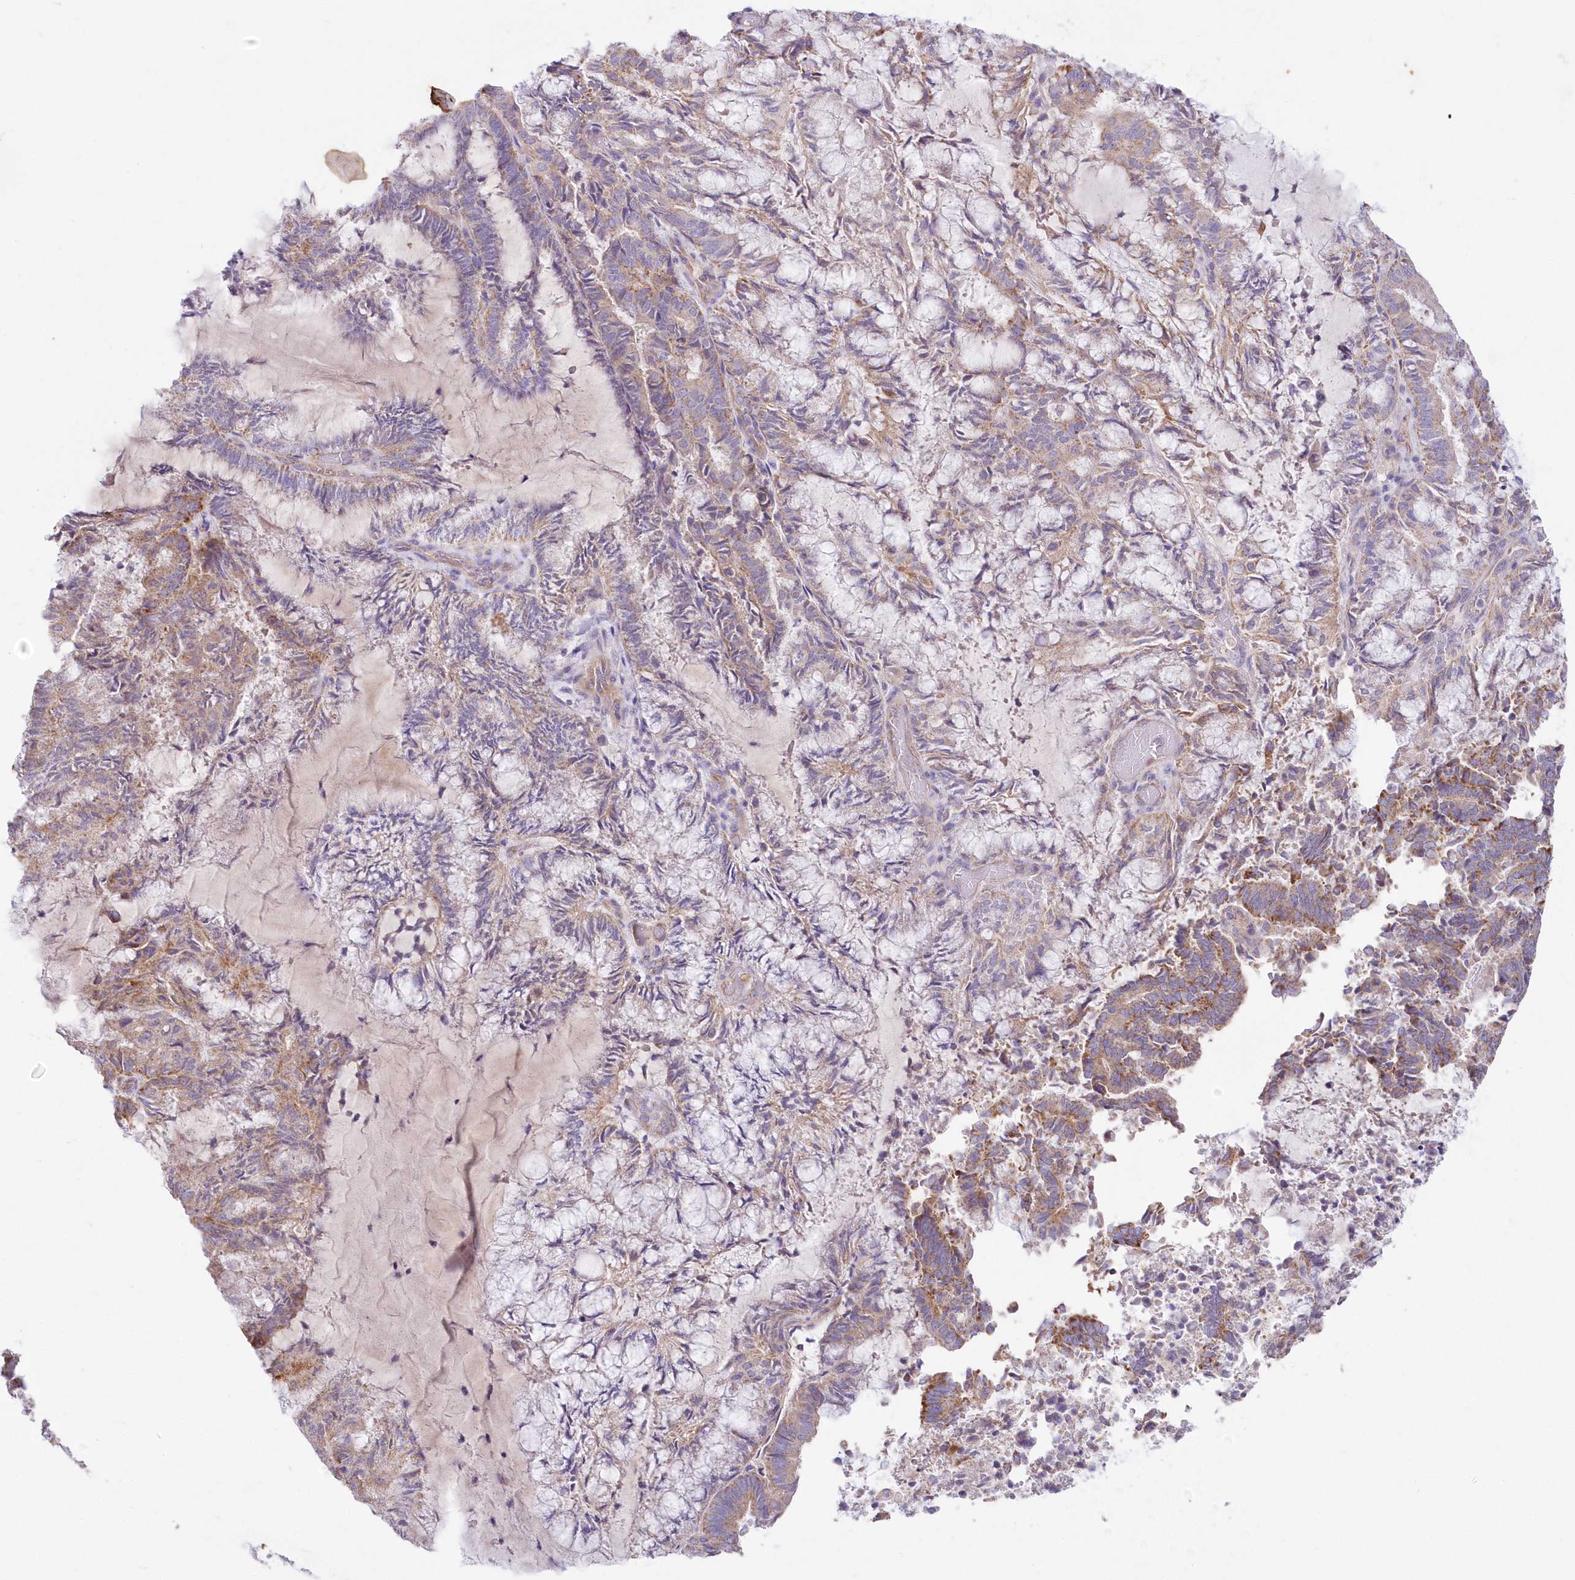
{"staining": {"intensity": "moderate", "quantity": "25%-75%", "location": "cytoplasmic/membranous"}, "tissue": "endometrial cancer", "cell_type": "Tumor cells", "image_type": "cancer", "snomed": [{"axis": "morphology", "description": "Adenocarcinoma, NOS"}, {"axis": "topography", "description": "Endometrium"}], "caption": "Moderate cytoplasmic/membranous staining is present in about 25%-75% of tumor cells in adenocarcinoma (endometrial).", "gene": "ITSN2", "patient": {"sex": "female", "age": 80}}